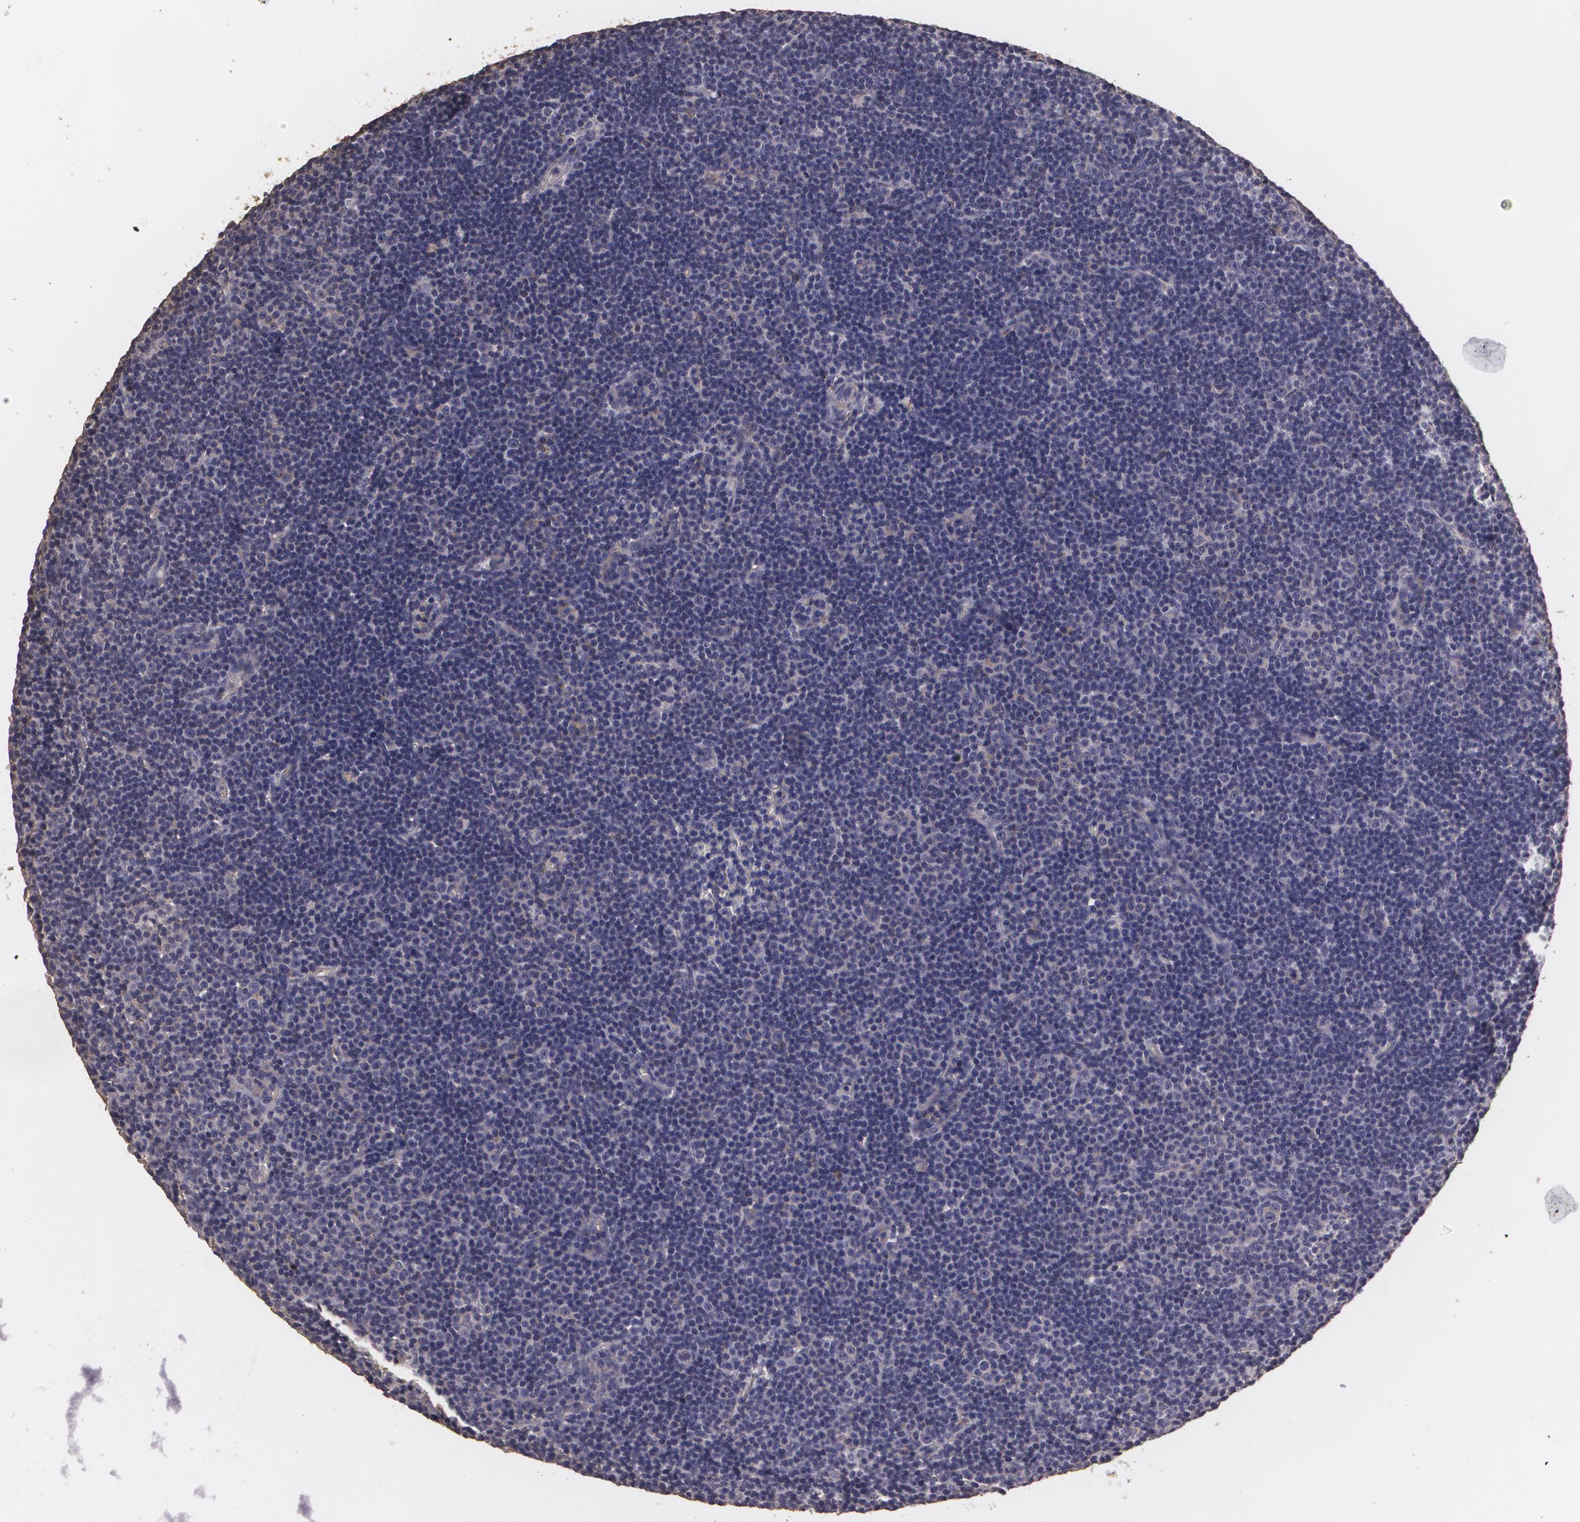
{"staining": {"intensity": "negative", "quantity": "none", "location": "none"}, "tissue": "lymphoma", "cell_type": "Tumor cells", "image_type": "cancer", "snomed": [{"axis": "morphology", "description": "Malignant lymphoma, non-Hodgkin's type, Low grade"}, {"axis": "topography", "description": "Lymph node"}], "caption": "Immunohistochemical staining of human lymphoma displays no significant expression in tumor cells.", "gene": "KCNA4", "patient": {"sex": "male", "age": 57}}